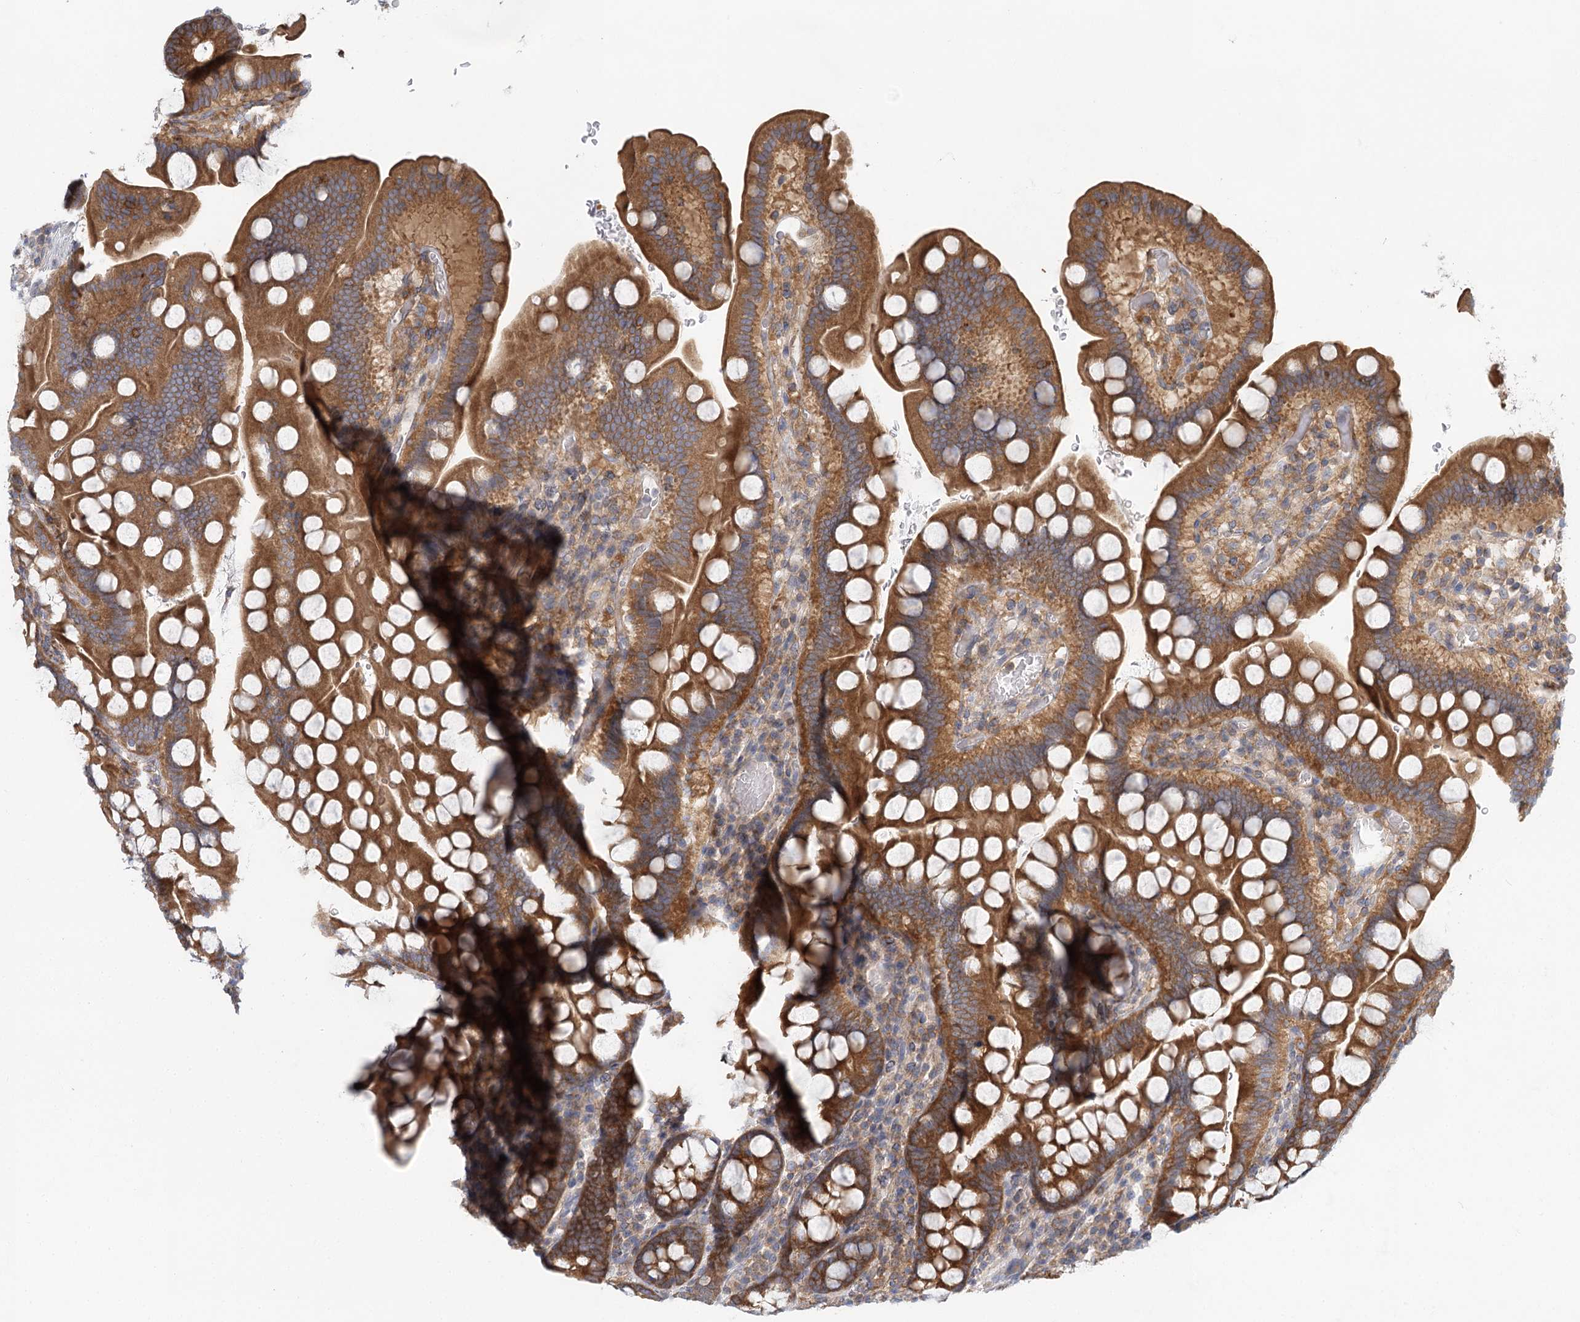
{"staining": {"intensity": "strong", "quantity": ">75%", "location": "cytoplasmic/membranous"}, "tissue": "small intestine", "cell_type": "Glandular cells", "image_type": "normal", "snomed": [{"axis": "morphology", "description": "Normal tissue, NOS"}, {"axis": "topography", "description": "Stomach, upper"}, {"axis": "topography", "description": "Stomach, lower"}, {"axis": "topography", "description": "Small intestine"}], "caption": "Strong cytoplasmic/membranous staining for a protein is present in about >75% of glandular cells of unremarkable small intestine using immunohistochemistry.", "gene": "UMPS", "patient": {"sex": "male", "age": 68}}